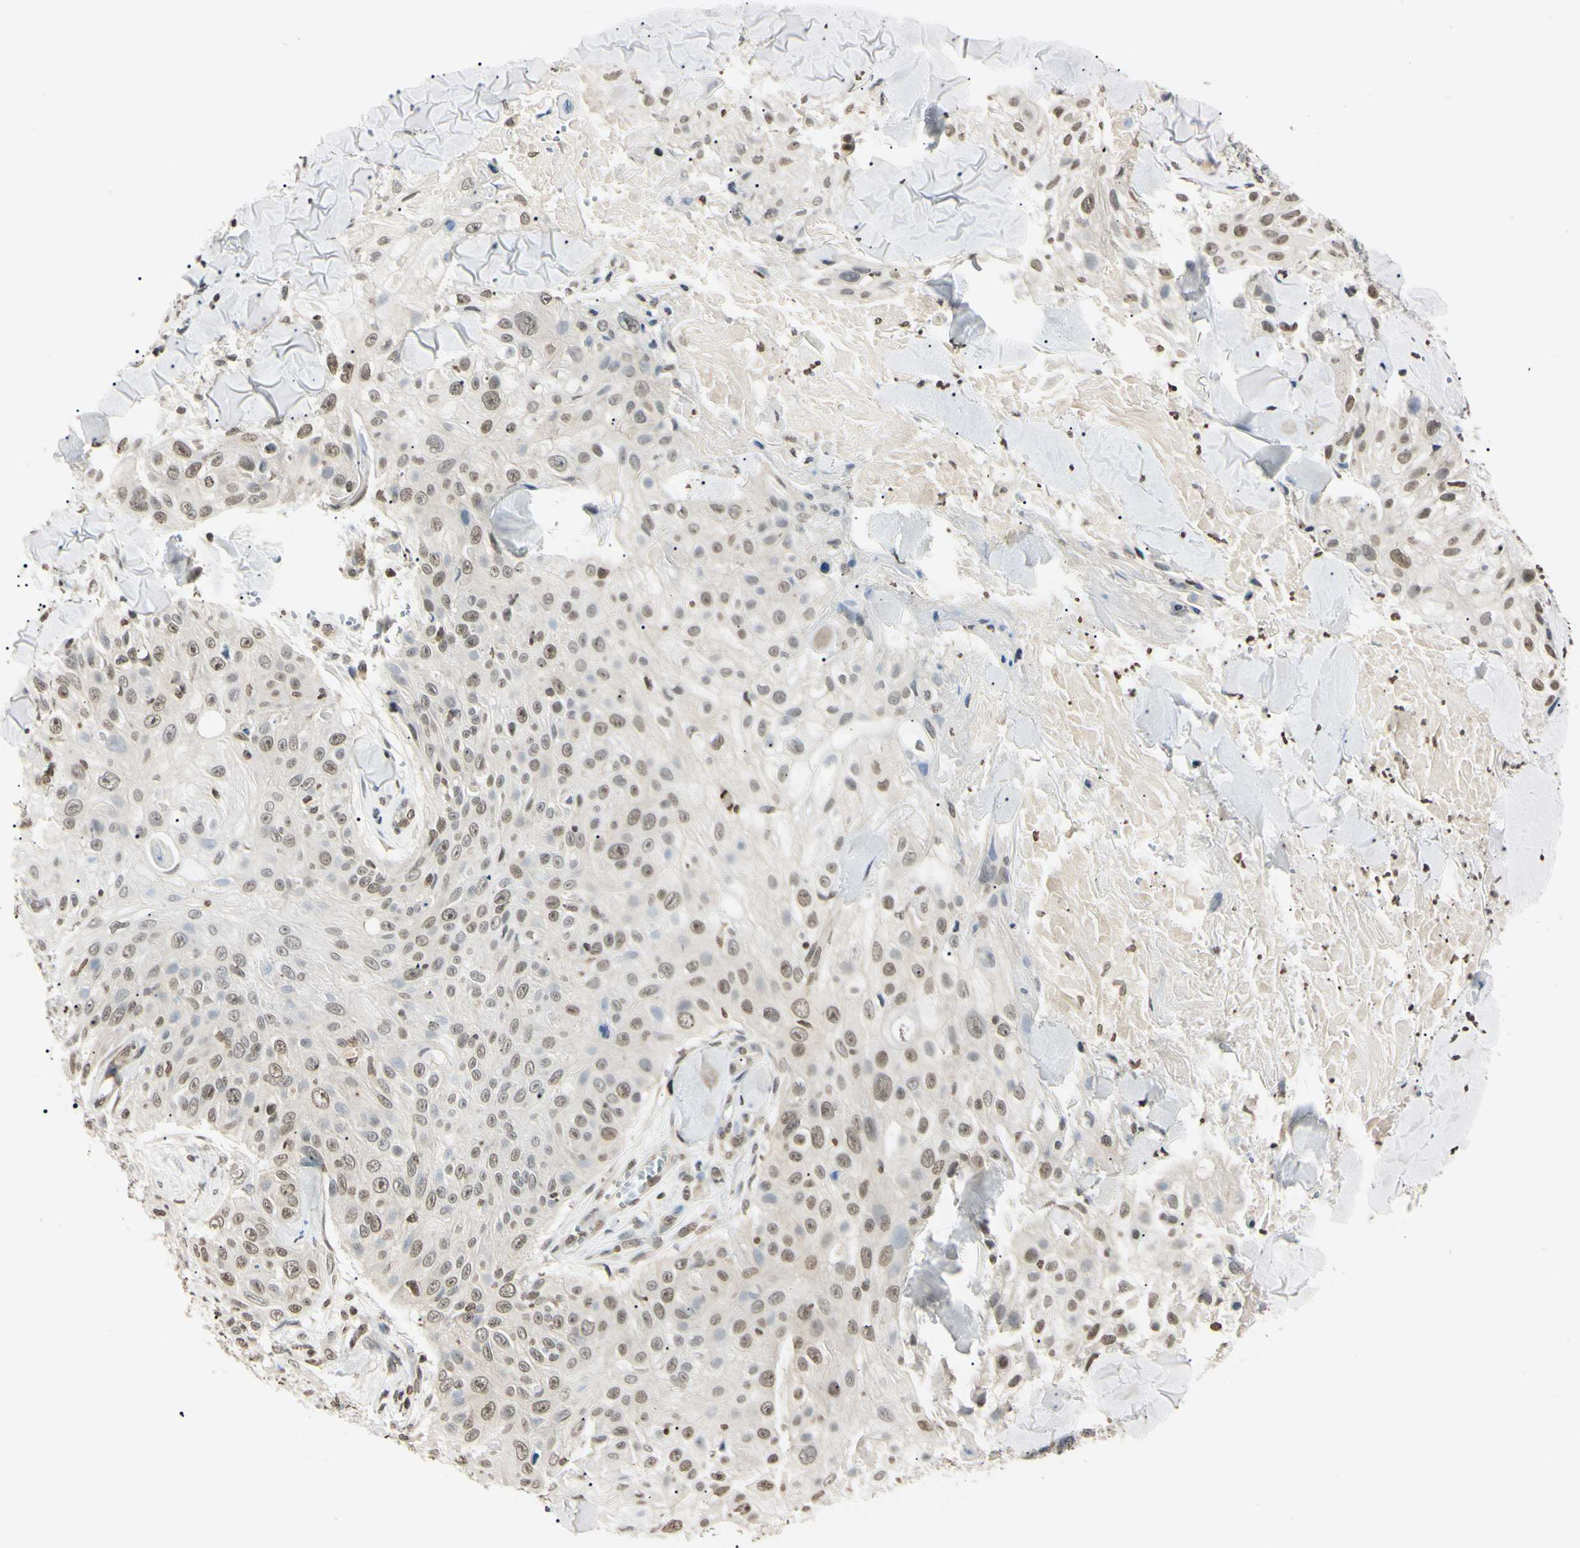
{"staining": {"intensity": "weak", "quantity": "25%-75%", "location": "nuclear"}, "tissue": "skin cancer", "cell_type": "Tumor cells", "image_type": "cancer", "snomed": [{"axis": "morphology", "description": "Squamous cell carcinoma, NOS"}, {"axis": "topography", "description": "Skin"}], "caption": "Brown immunohistochemical staining in human skin cancer (squamous cell carcinoma) shows weak nuclear staining in approximately 25%-75% of tumor cells.", "gene": "CDC45", "patient": {"sex": "male", "age": 86}}